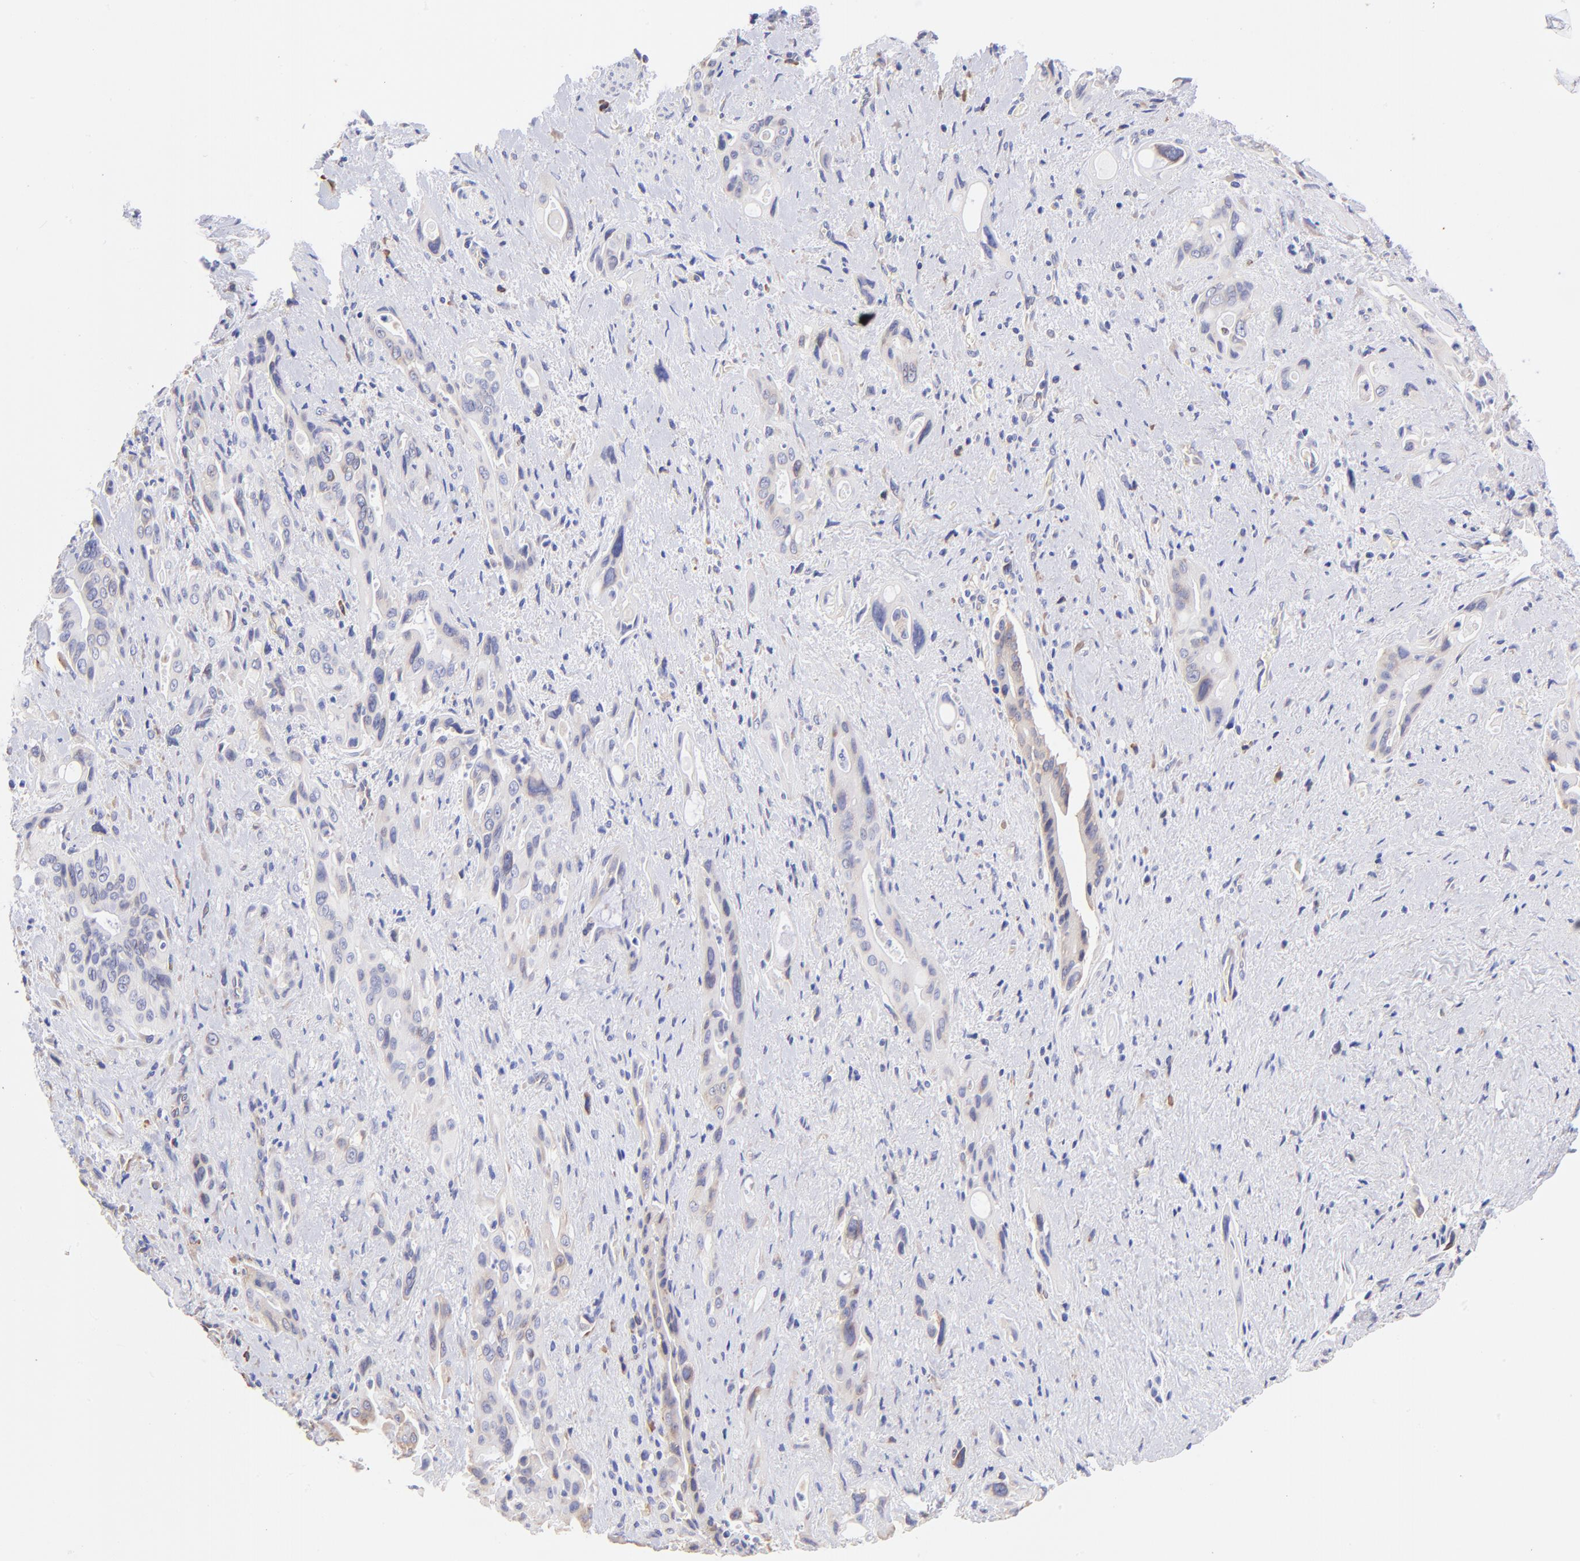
{"staining": {"intensity": "weak", "quantity": "25%-75%", "location": "cytoplasmic/membranous"}, "tissue": "pancreatic cancer", "cell_type": "Tumor cells", "image_type": "cancer", "snomed": [{"axis": "morphology", "description": "Adenocarcinoma, NOS"}, {"axis": "topography", "description": "Pancreas"}], "caption": "A micrograph of adenocarcinoma (pancreatic) stained for a protein reveals weak cytoplasmic/membranous brown staining in tumor cells.", "gene": "RPL30", "patient": {"sex": "male", "age": 77}}